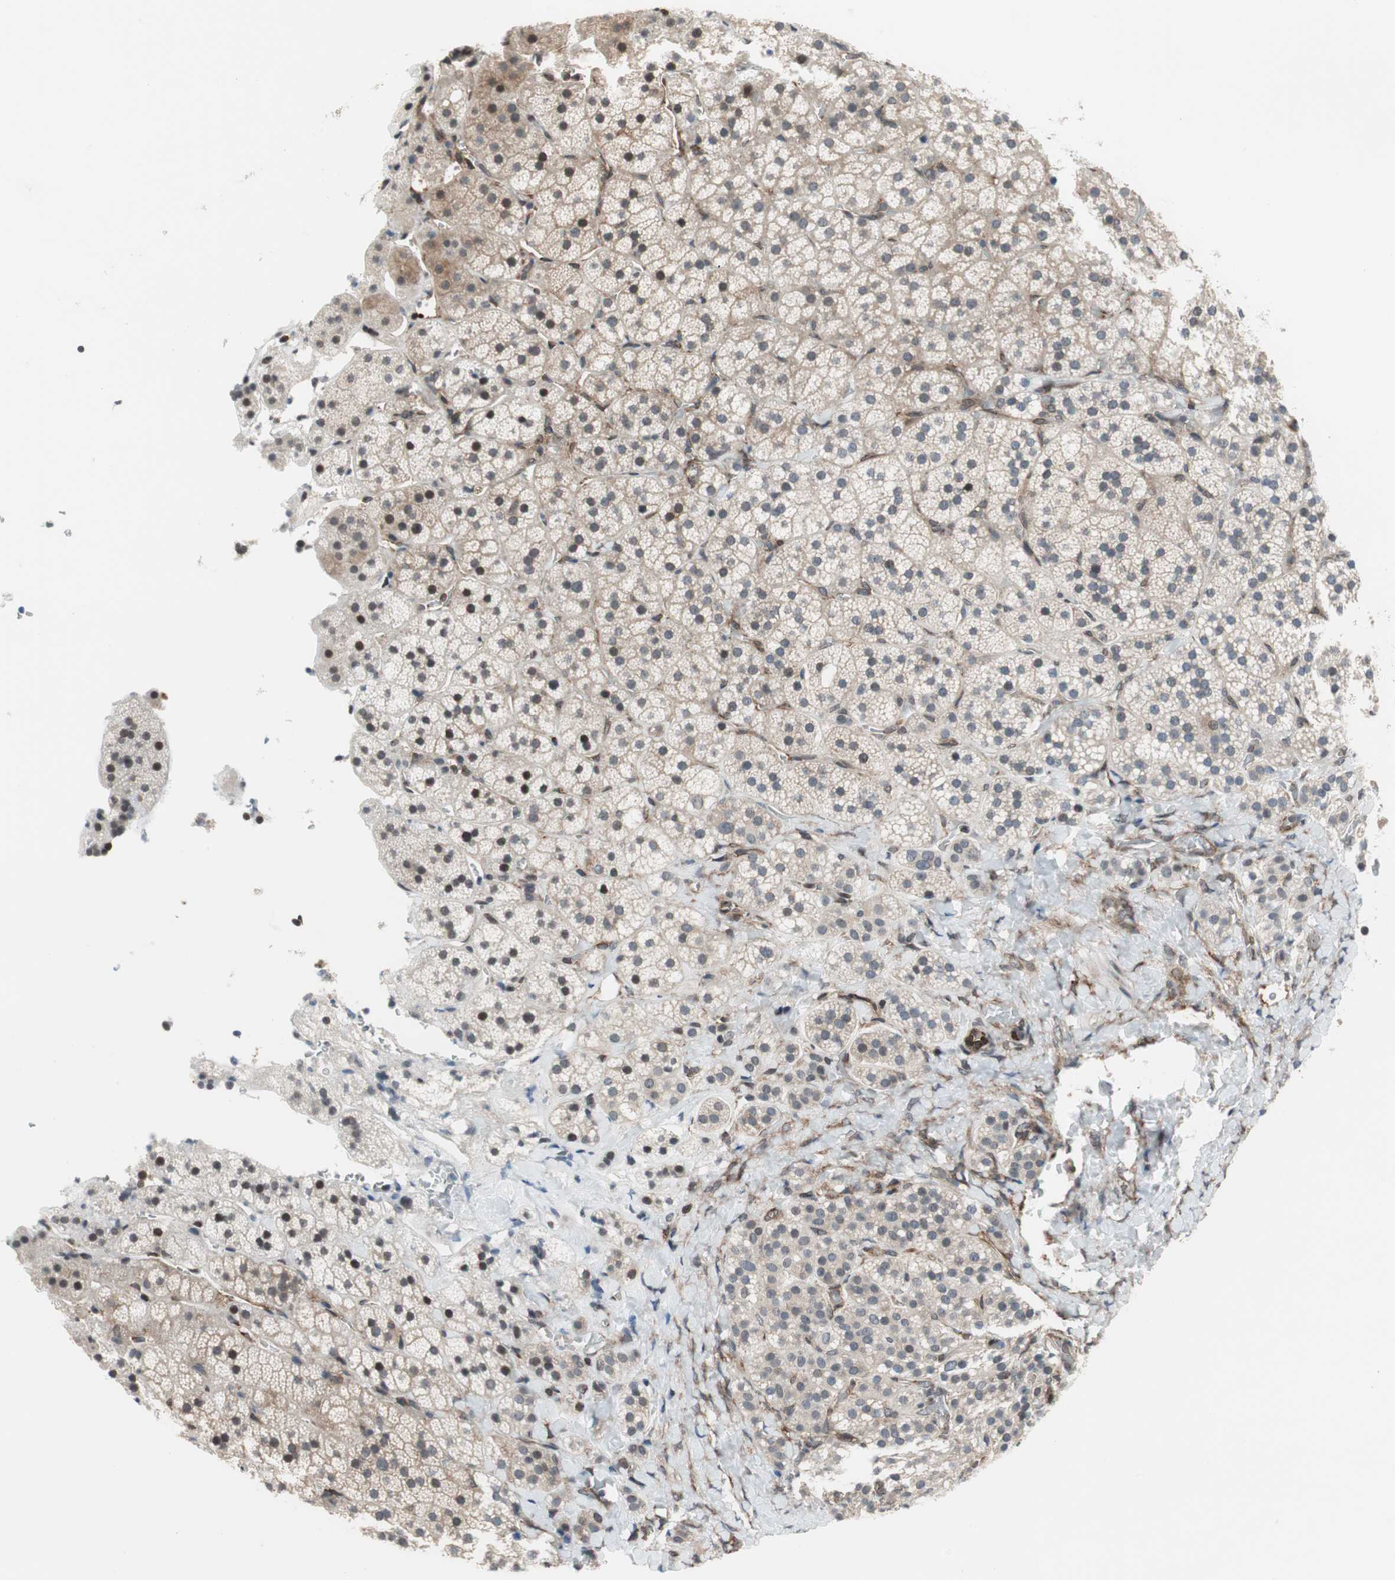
{"staining": {"intensity": "weak", "quantity": "25%-75%", "location": "cytoplasmic/membranous"}, "tissue": "adrenal gland", "cell_type": "Glandular cells", "image_type": "normal", "snomed": [{"axis": "morphology", "description": "Normal tissue, NOS"}, {"axis": "topography", "description": "Adrenal gland"}], "caption": "The photomicrograph reveals immunohistochemical staining of normal adrenal gland. There is weak cytoplasmic/membranous expression is seen in about 25%-75% of glandular cells. (Brightfield microscopy of DAB IHC at high magnification).", "gene": "ZNF512B", "patient": {"sex": "female", "age": 44}}